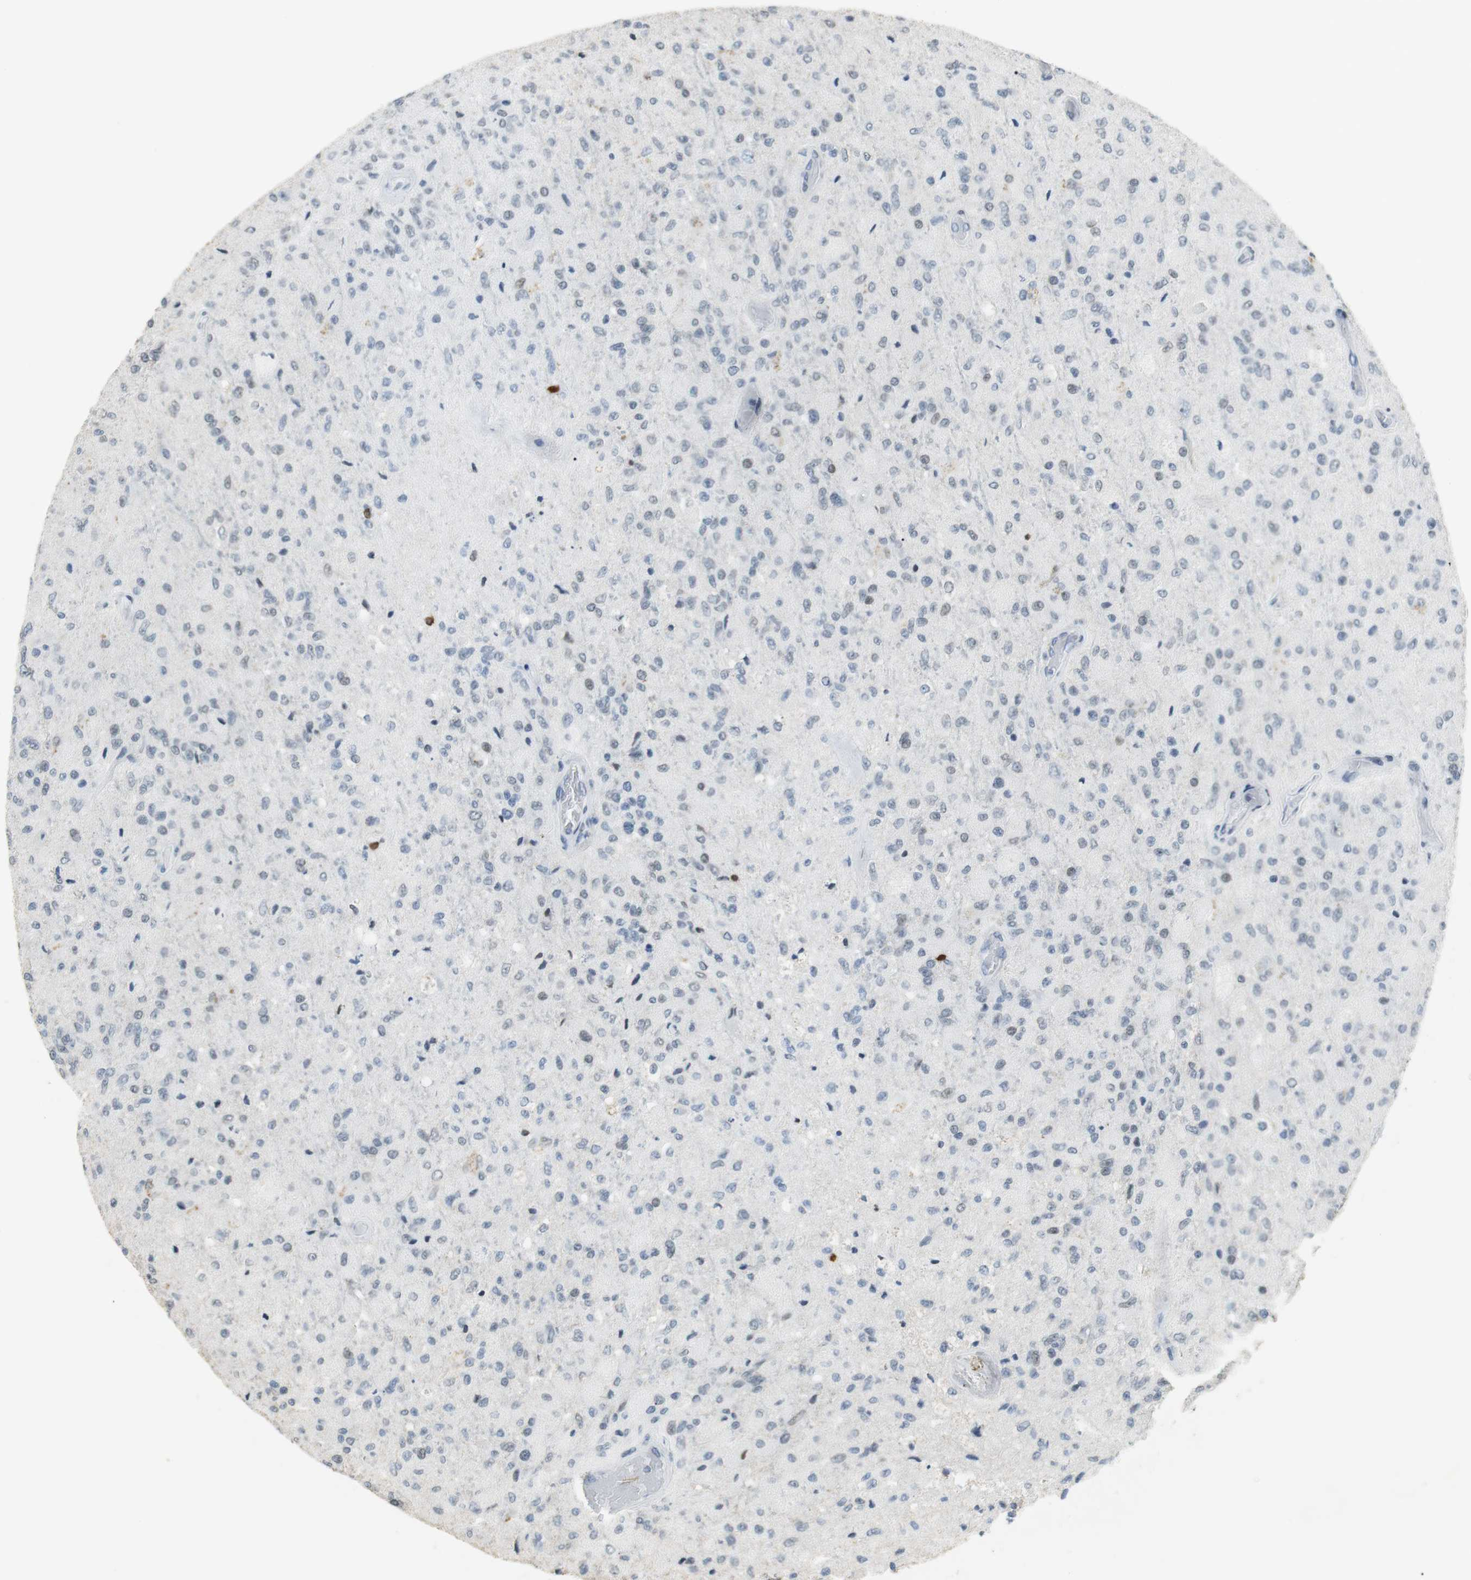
{"staining": {"intensity": "weak", "quantity": "<25%", "location": "nuclear"}, "tissue": "glioma", "cell_type": "Tumor cells", "image_type": "cancer", "snomed": [{"axis": "morphology", "description": "Normal tissue, NOS"}, {"axis": "morphology", "description": "Glioma, malignant, High grade"}, {"axis": "topography", "description": "Cerebral cortex"}], "caption": "IHC image of neoplastic tissue: human malignant glioma (high-grade) stained with DAB reveals no significant protein staining in tumor cells.", "gene": "BMI1", "patient": {"sex": "male", "age": 77}}